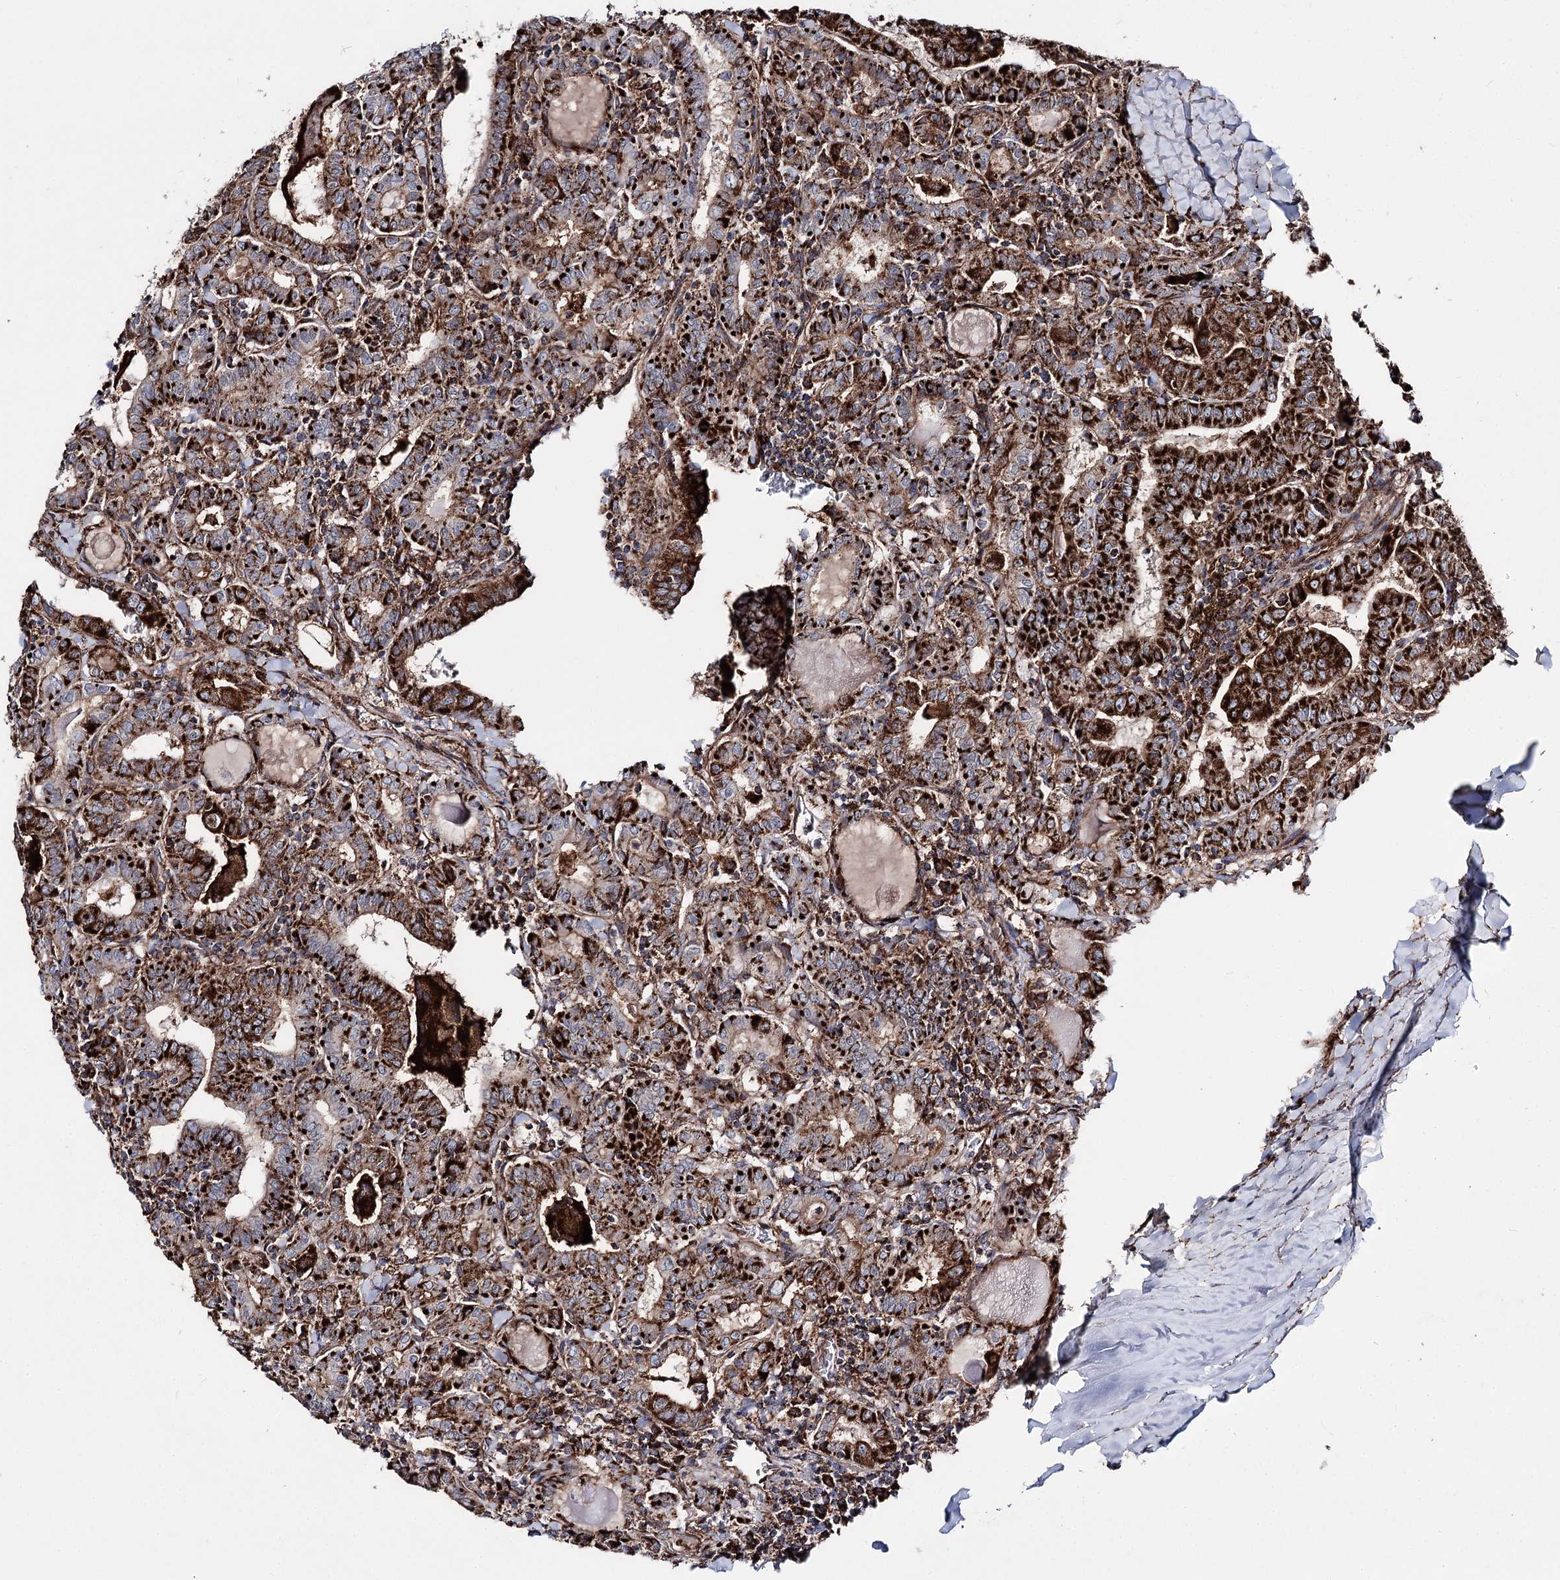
{"staining": {"intensity": "strong", "quantity": ">75%", "location": "cytoplasmic/membranous"}, "tissue": "thyroid cancer", "cell_type": "Tumor cells", "image_type": "cancer", "snomed": [{"axis": "morphology", "description": "Papillary adenocarcinoma, NOS"}, {"axis": "topography", "description": "Thyroid gland"}], "caption": "A brown stain labels strong cytoplasmic/membranous staining of a protein in human thyroid cancer (papillary adenocarcinoma) tumor cells. (IHC, brightfield microscopy, high magnification).", "gene": "MSANTD2", "patient": {"sex": "female", "age": 72}}